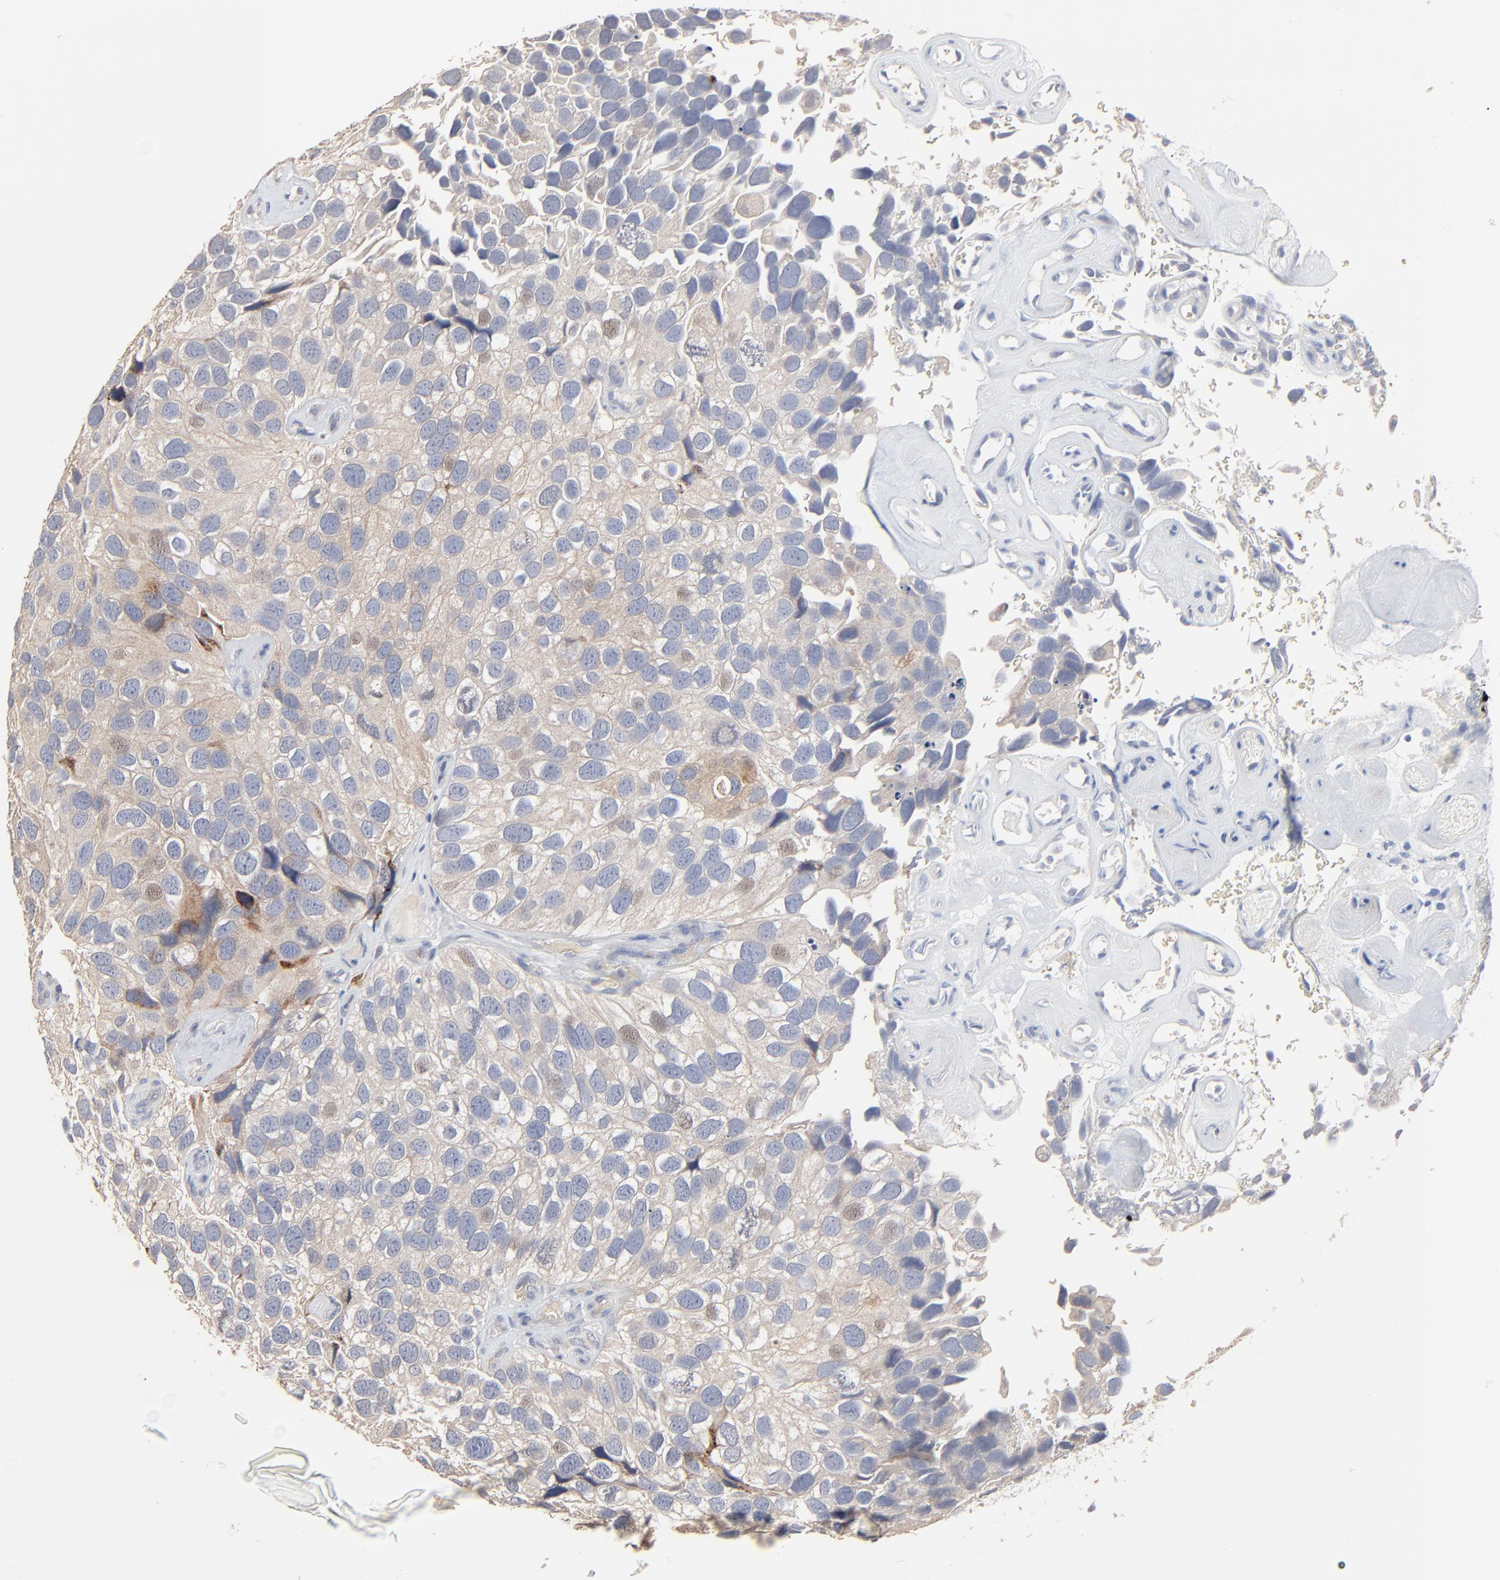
{"staining": {"intensity": "moderate", "quantity": ">75%", "location": "cytoplasmic/membranous"}, "tissue": "urothelial cancer", "cell_type": "Tumor cells", "image_type": "cancer", "snomed": [{"axis": "morphology", "description": "Urothelial carcinoma, High grade"}, {"axis": "topography", "description": "Urinary bladder"}], "caption": "Urothelial cancer stained for a protein demonstrates moderate cytoplasmic/membranous positivity in tumor cells.", "gene": "FANCB", "patient": {"sex": "male", "age": 72}}